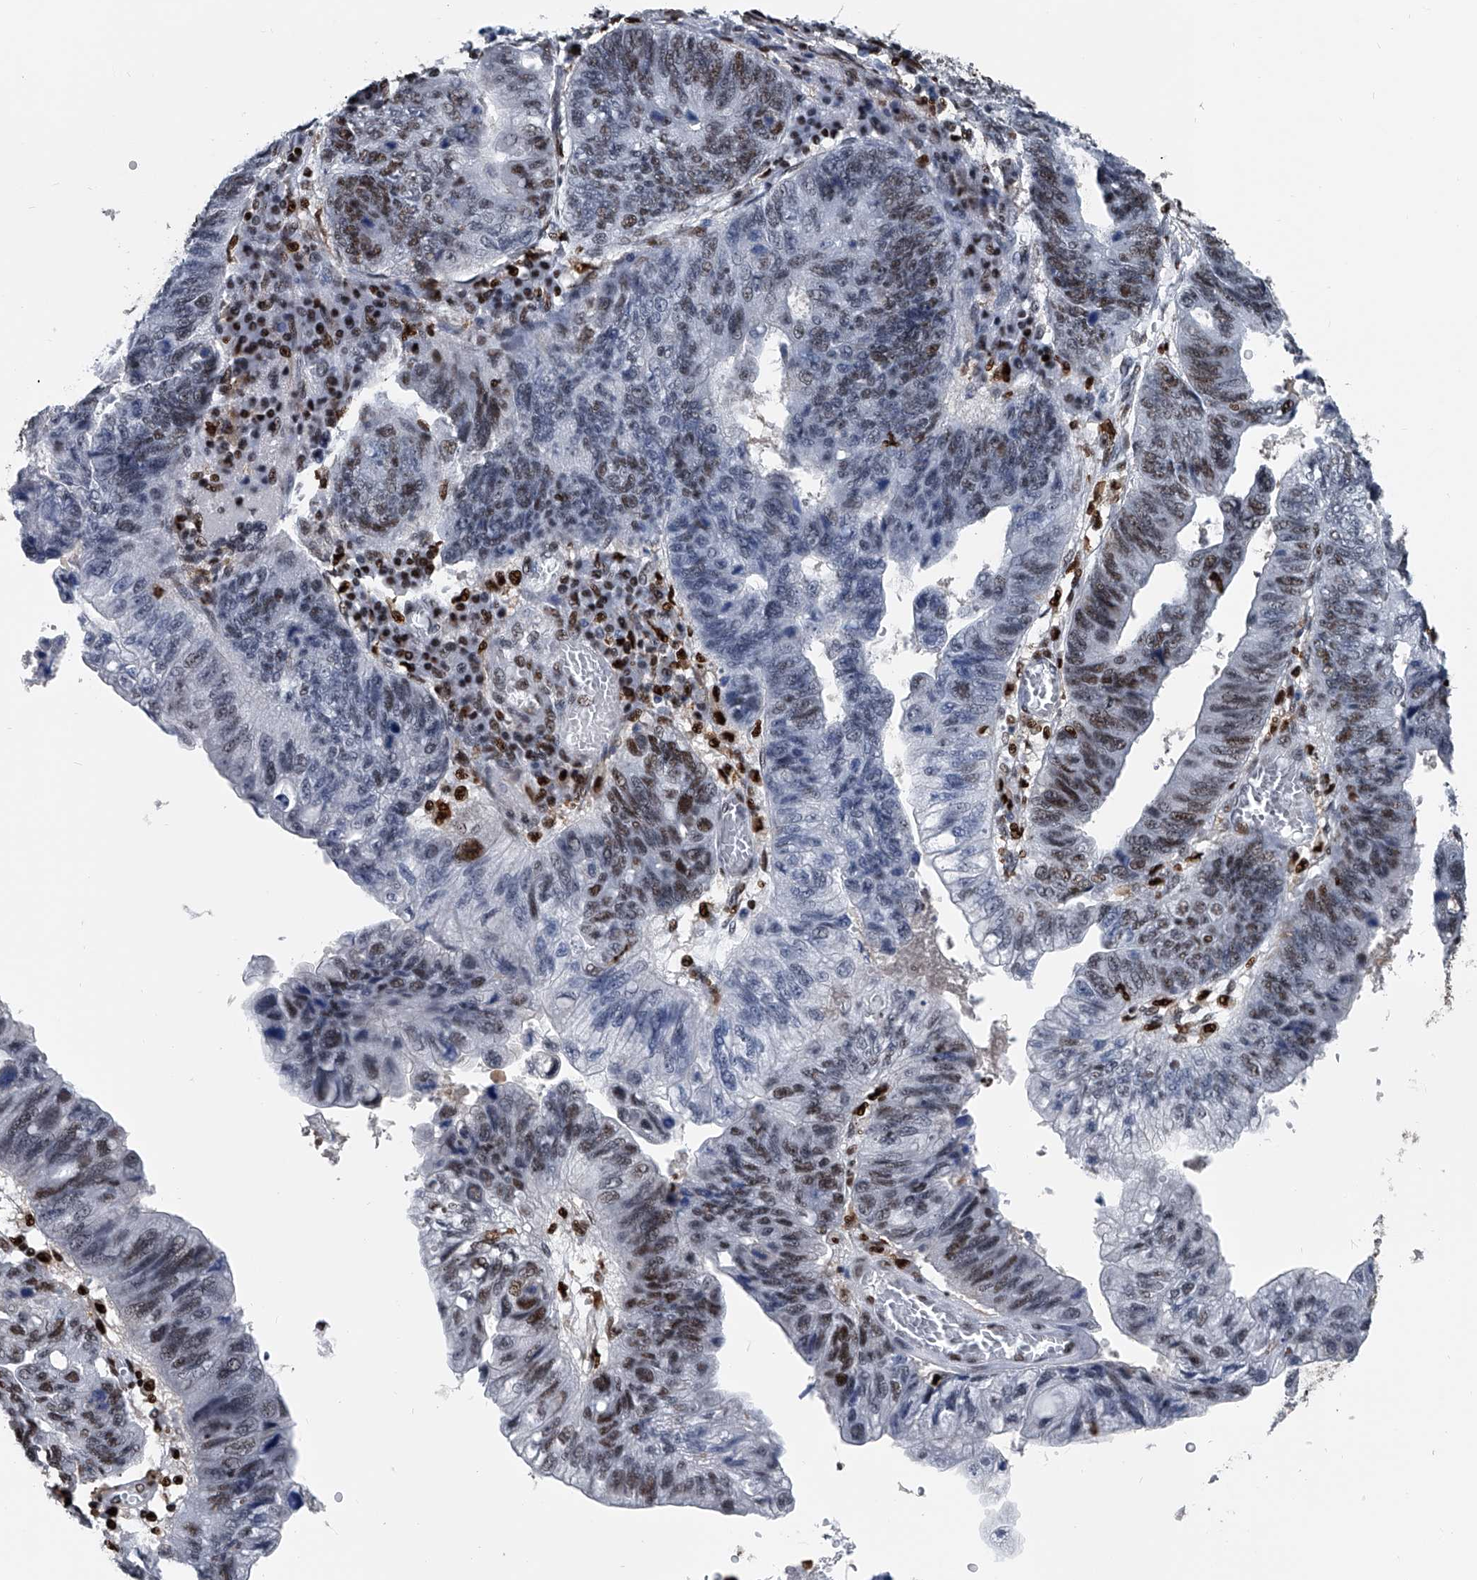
{"staining": {"intensity": "moderate", "quantity": "<25%", "location": "nuclear"}, "tissue": "stomach cancer", "cell_type": "Tumor cells", "image_type": "cancer", "snomed": [{"axis": "morphology", "description": "Adenocarcinoma, NOS"}, {"axis": "topography", "description": "Stomach"}], "caption": "Immunohistochemical staining of stomach cancer shows low levels of moderate nuclear protein positivity in about <25% of tumor cells.", "gene": "FKBP5", "patient": {"sex": "male", "age": 59}}